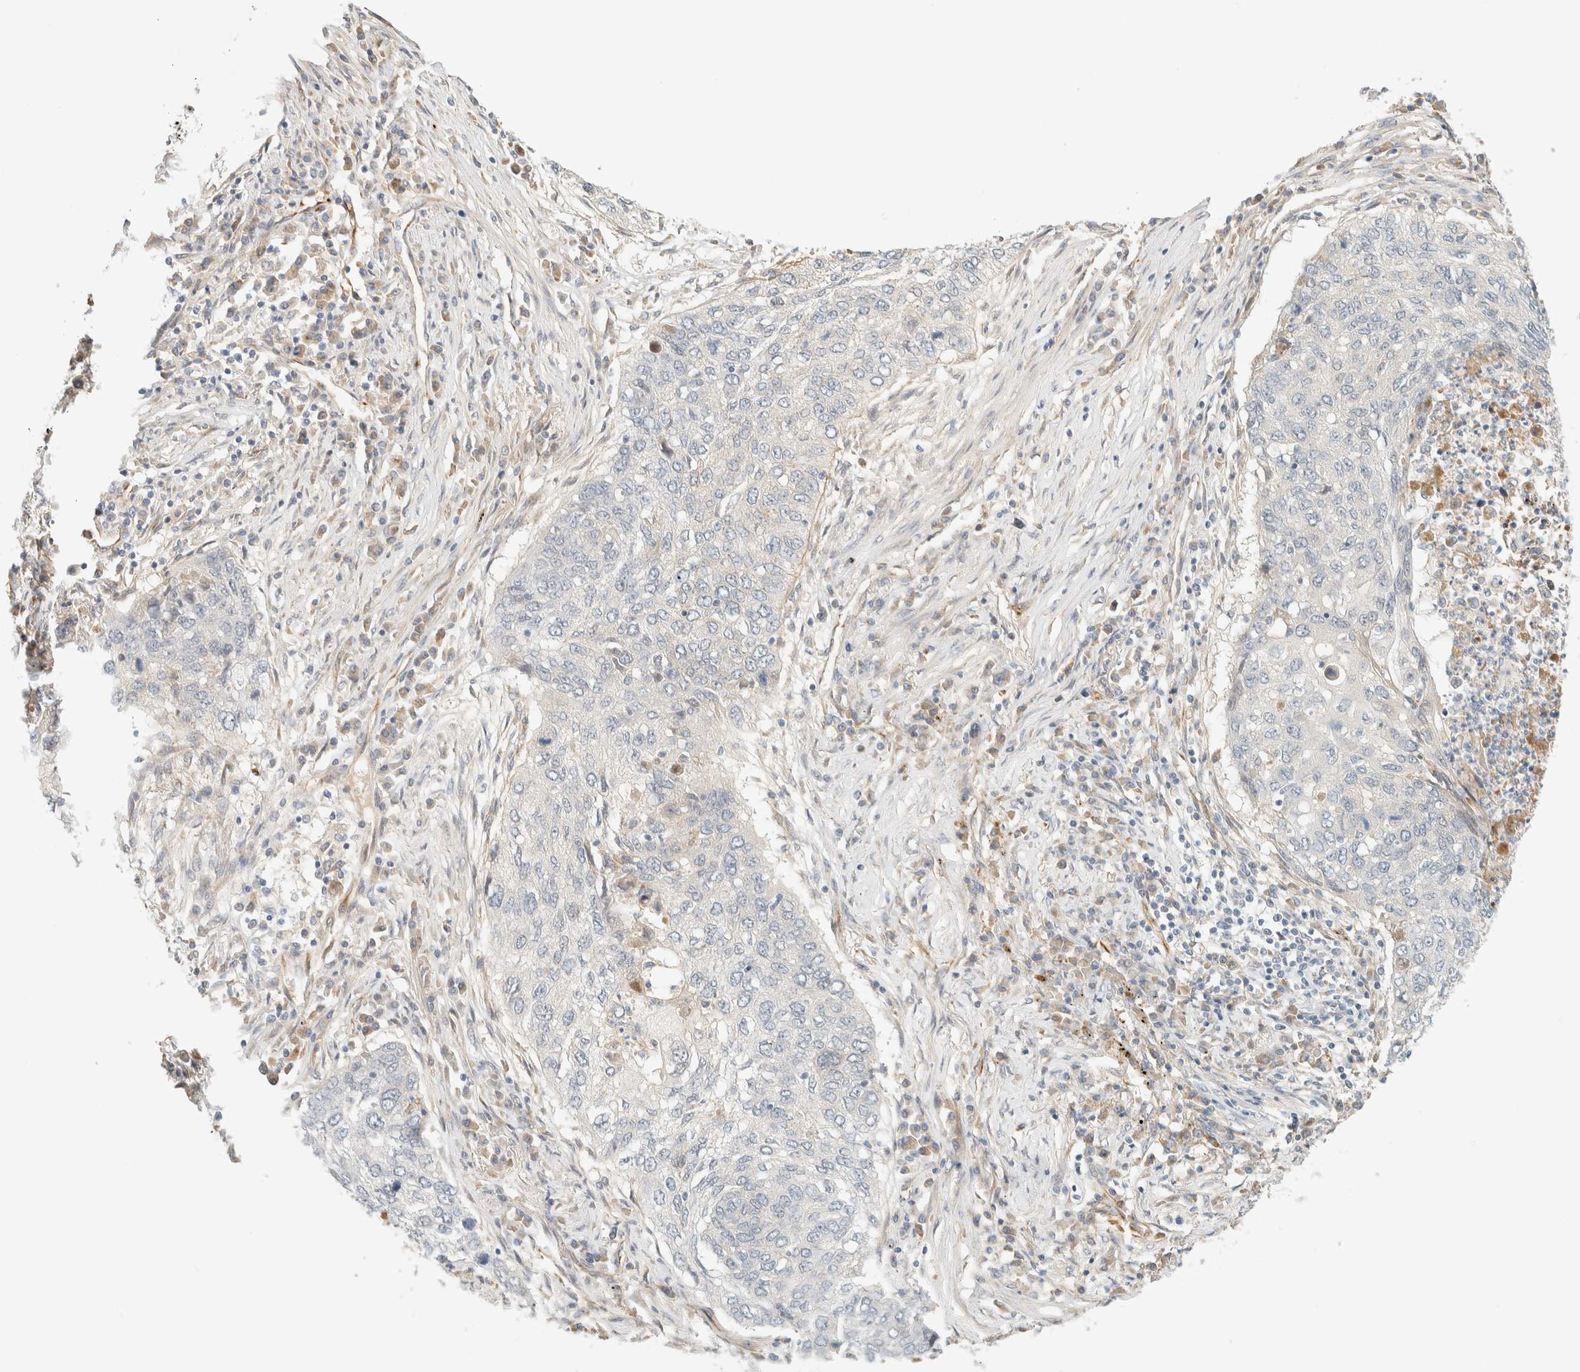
{"staining": {"intensity": "negative", "quantity": "none", "location": "none"}, "tissue": "lung cancer", "cell_type": "Tumor cells", "image_type": "cancer", "snomed": [{"axis": "morphology", "description": "Squamous cell carcinoma, NOS"}, {"axis": "topography", "description": "Lung"}], "caption": "Tumor cells are negative for protein expression in human lung cancer (squamous cell carcinoma).", "gene": "FAT1", "patient": {"sex": "female", "age": 63}}